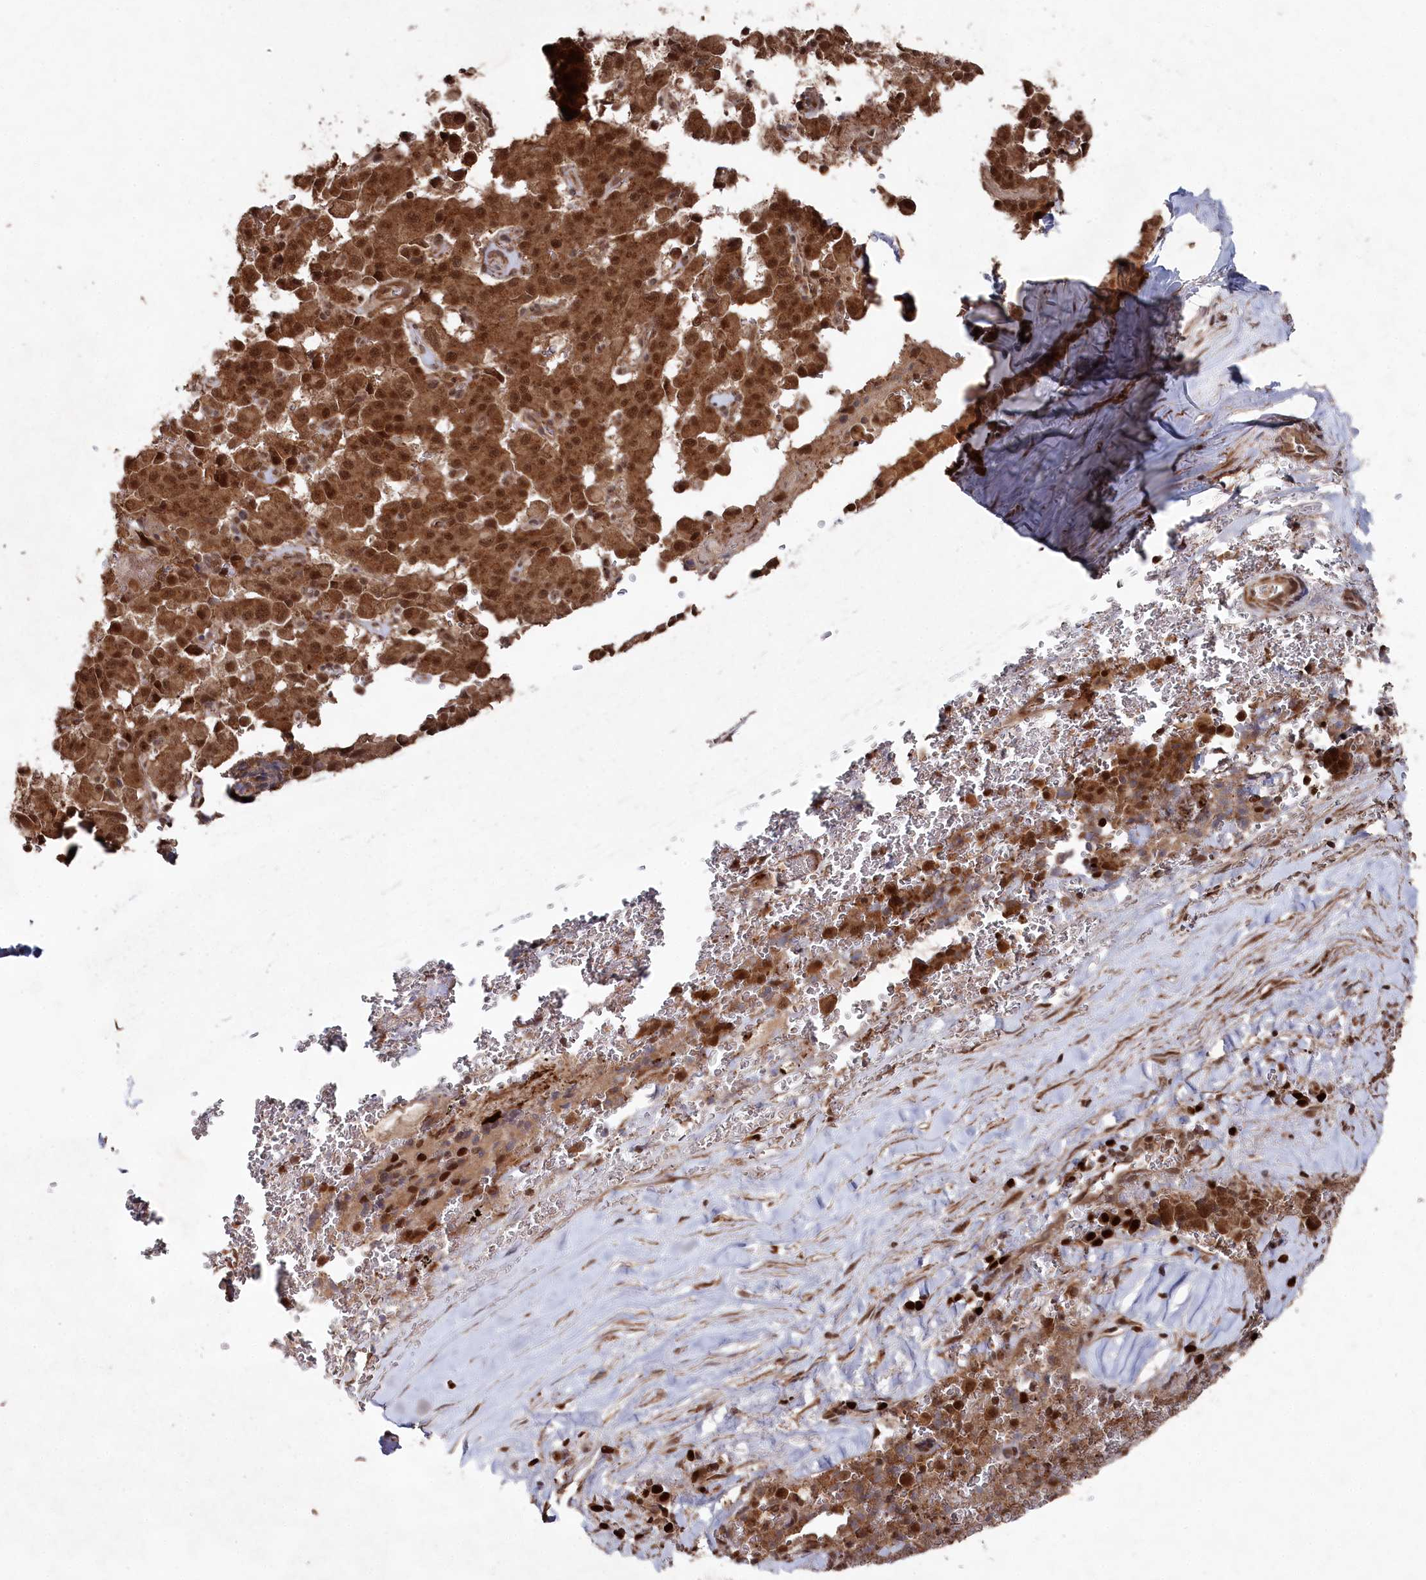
{"staining": {"intensity": "strong", "quantity": ">75%", "location": "cytoplasmic/membranous,nuclear"}, "tissue": "pancreatic cancer", "cell_type": "Tumor cells", "image_type": "cancer", "snomed": [{"axis": "morphology", "description": "Adenocarcinoma, NOS"}, {"axis": "topography", "description": "Pancreas"}], "caption": "Protein expression analysis of pancreatic adenocarcinoma reveals strong cytoplasmic/membranous and nuclear expression in about >75% of tumor cells.", "gene": "BORCS7", "patient": {"sex": "male", "age": 65}}